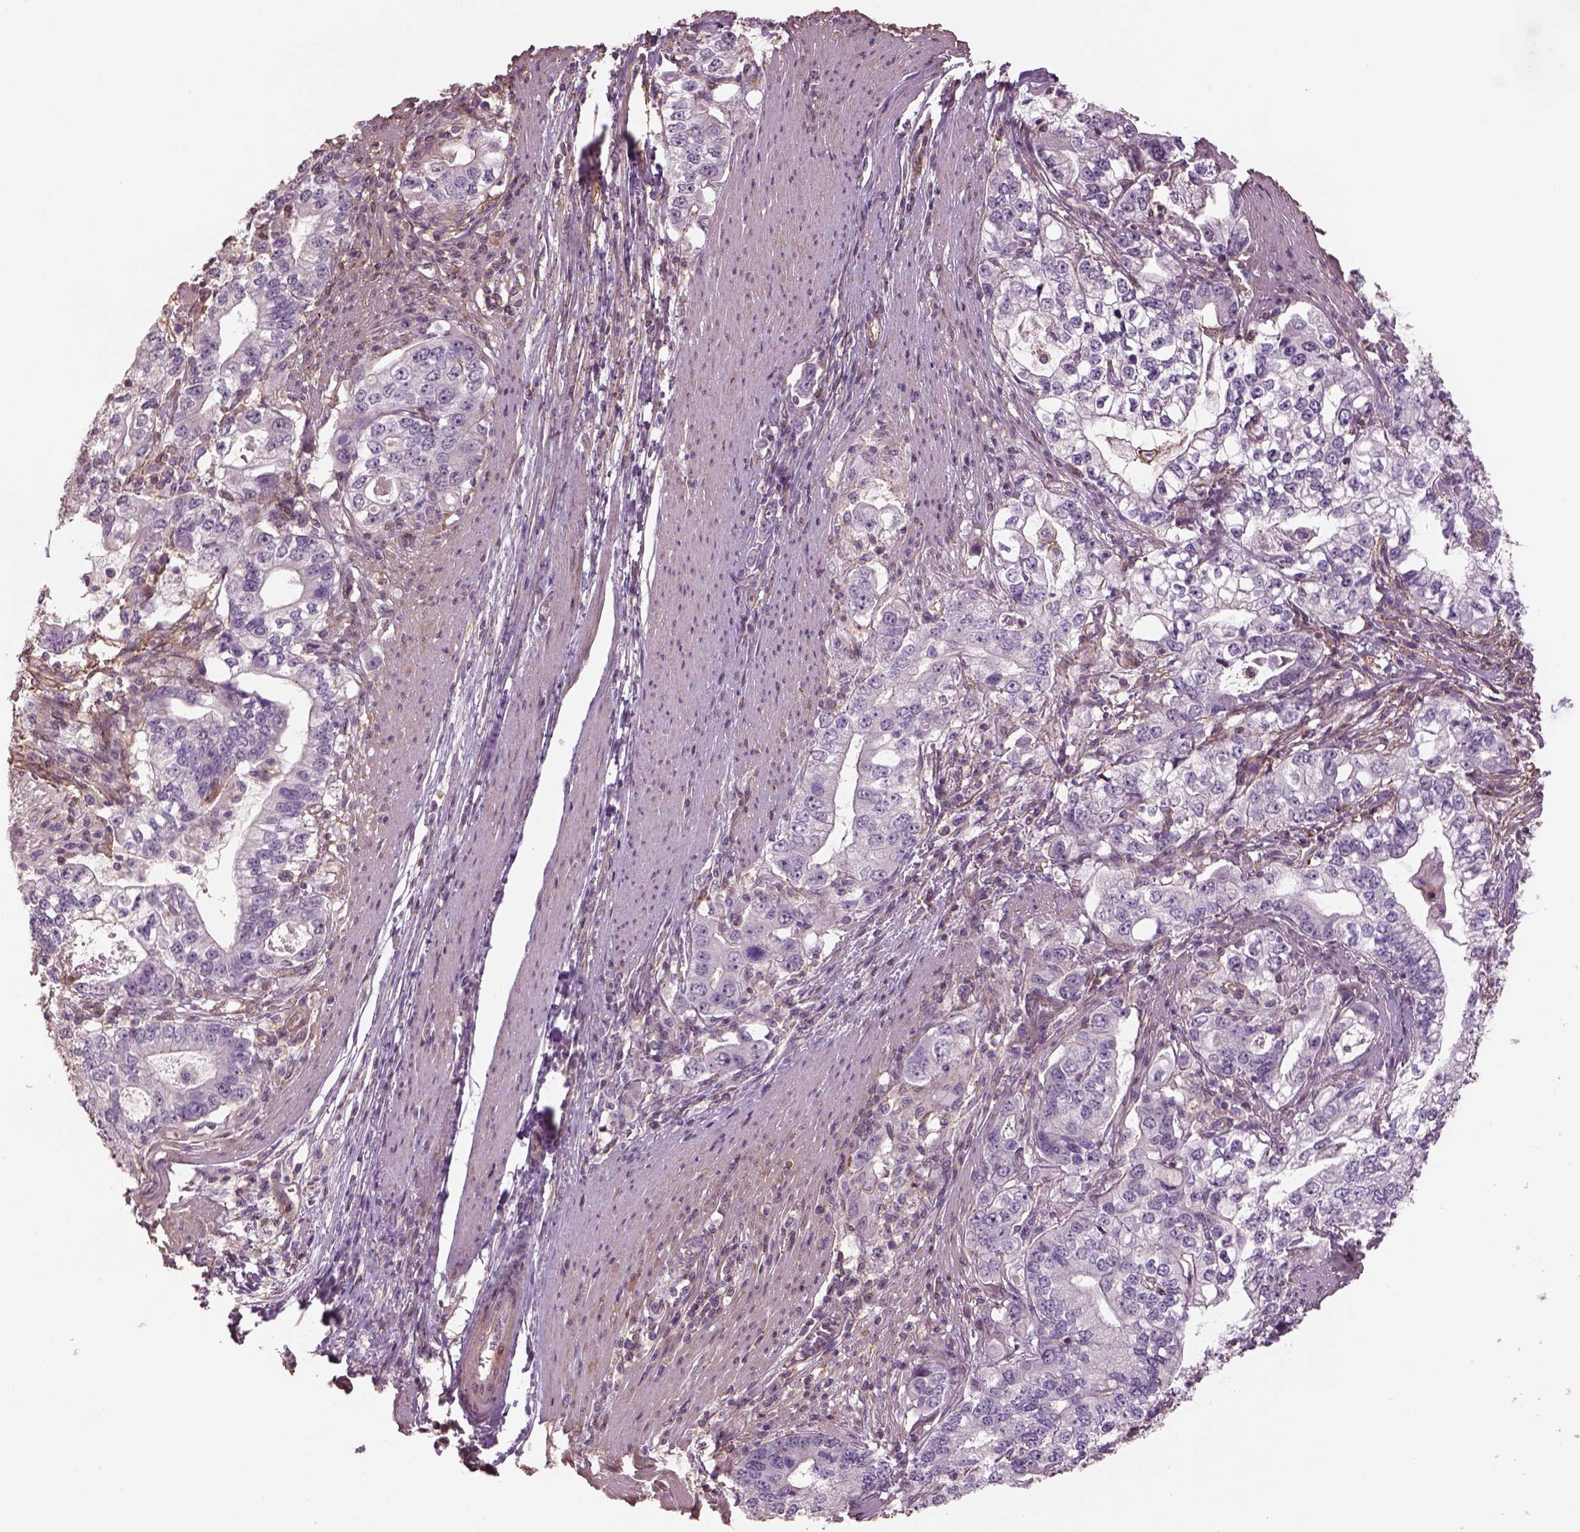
{"staining": {"intensity": "negative", "quantity": "none", "location": "none"}, "tissue": "stomach cancer", "cell_type": "Tumor cells", "image_type": "cancer", "snomed": [{"axis": "morphology", "description": "Adenocarcinoma, NOS"}, {"axis": "topography", "description": "Stomach, lower"}], "caption": "Immunohistochemical staining of stomach adenocarcinoma shows no significant positivity in tumor cells.", "gene": "LIN7A", "patient": {"sex": "female", "age": 72}}